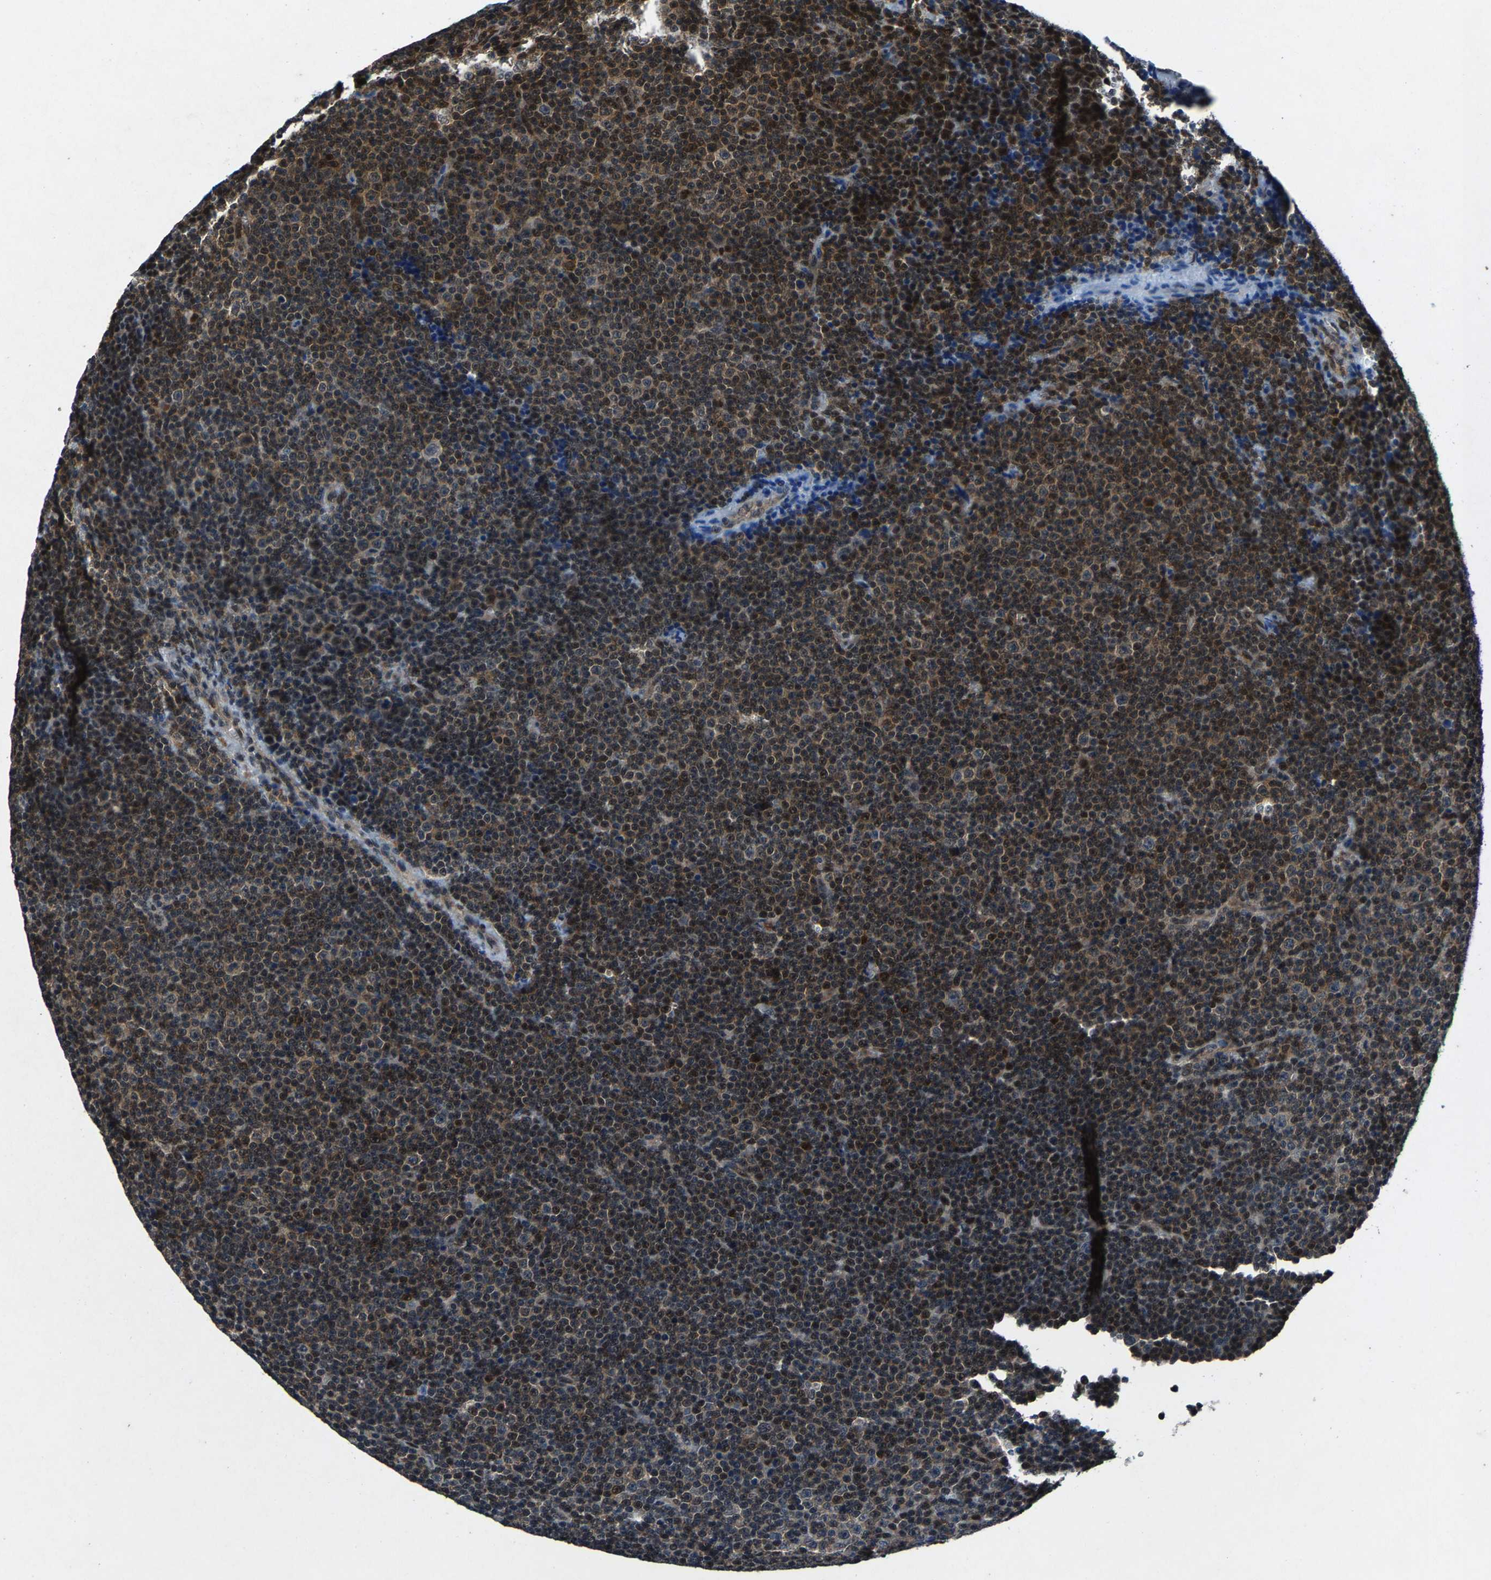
{"staining": {"intensity": "strong", "quantity": ">75%", "location": "cytoplasmic/membranous,nuclear"}, "tissue": "lymphoma", "cell_type": "Tumor cells", "image_type": "cancer", "snomed": [{"axis": "morphology", "description": "Malignant lymphoma, non-Hodgkin's type, Low grade"}, {"axis": "topography", "description": "Lymph node"}], "caption": "Immunohistochemistry (IHC) of human lymphoma displays high levels of strong cytoplasmic/membranous and nuclear expression in approximately >75% of tumor cells.", "gene": "ATXN3", "patient": {"sex": "female", "age": 67}}